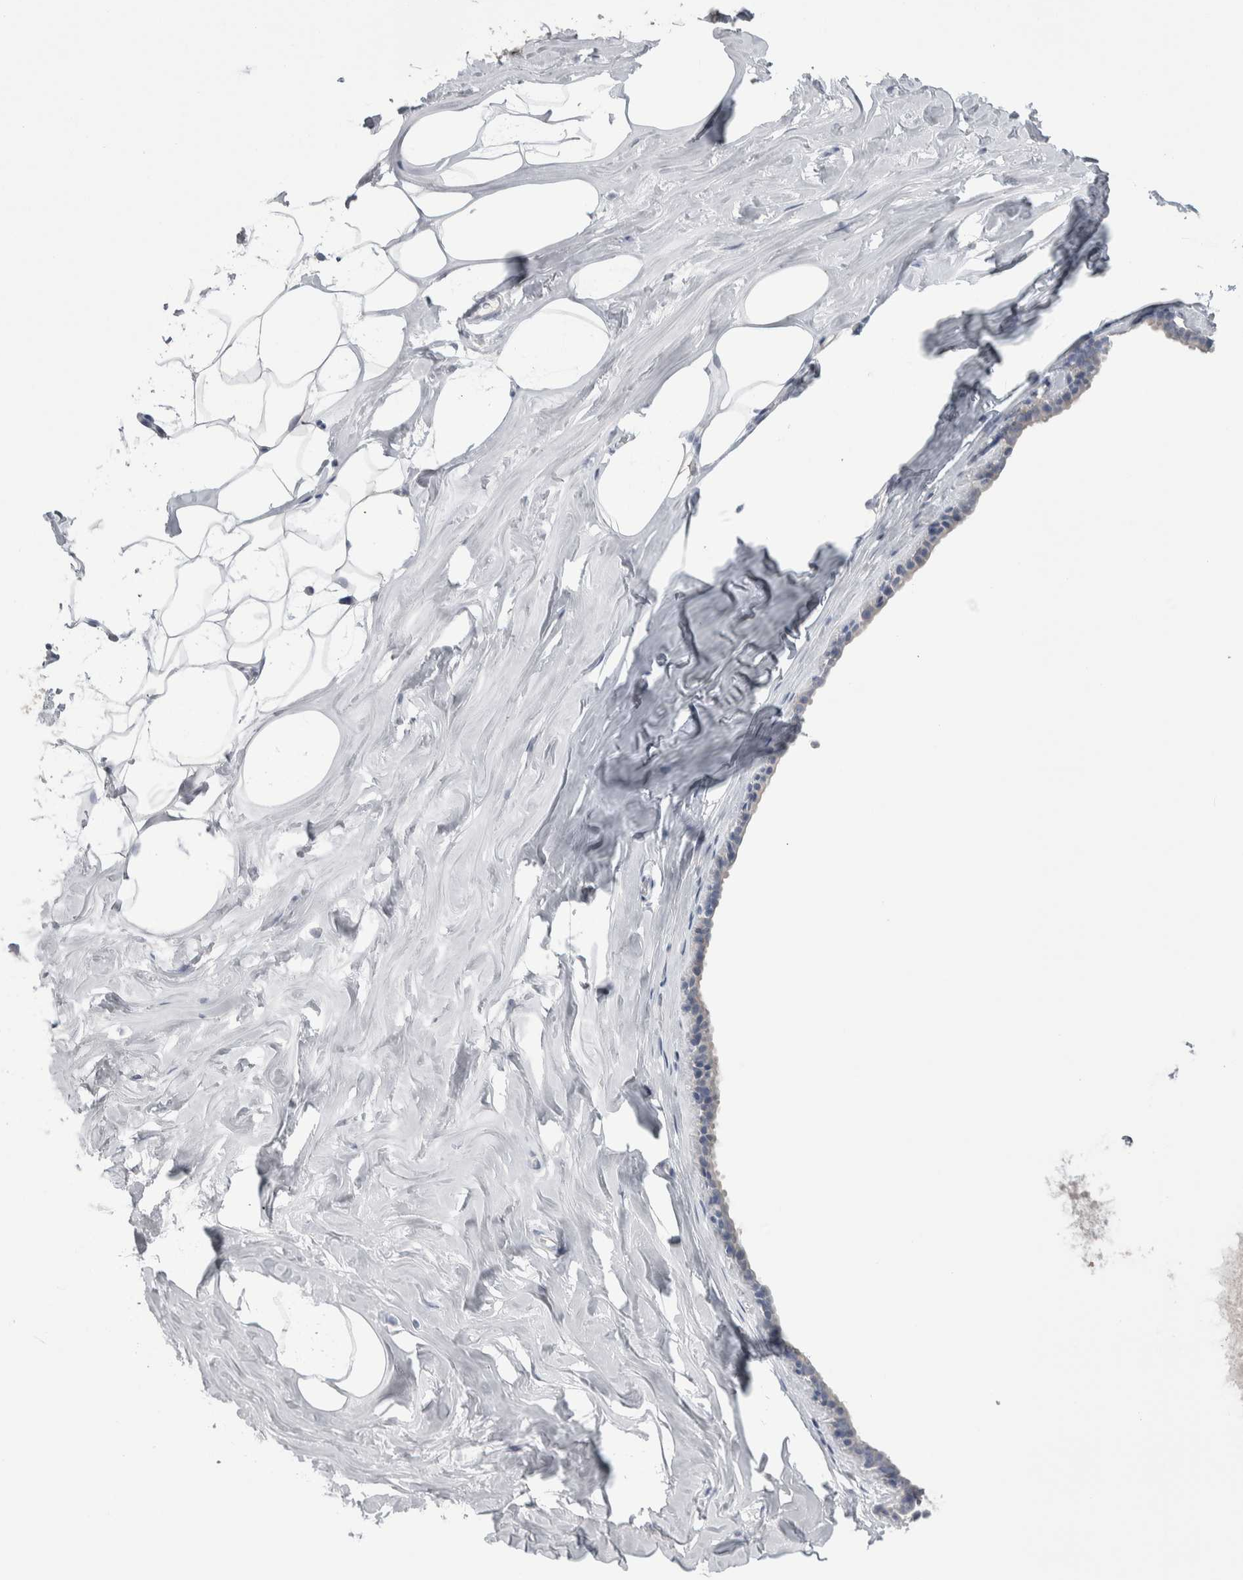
{"staining": {"intensity": "negative", "quantity": "none", "location": "none"}, "tissue": "adipose tissue", "cell_type": "Adipocytes", "image_type": "normal", "snomed": [{"axis": "morphology", "description": "Normal tissue, NOS"}, {"axis": "morphology", "description": "Fibrosis, NOS"}, {"axis": "topography", "description": "Breast"}, {"axis": "topography", "description": "Adipose tissue"}], "caption": "An immunohistochemistry (IHC) micrograph of benign adipose tissue is shown. There is no staining in adipocytes of adipose tissue.", "gene": "GPHN", "patient": {"sex": "female", "age": 39}}